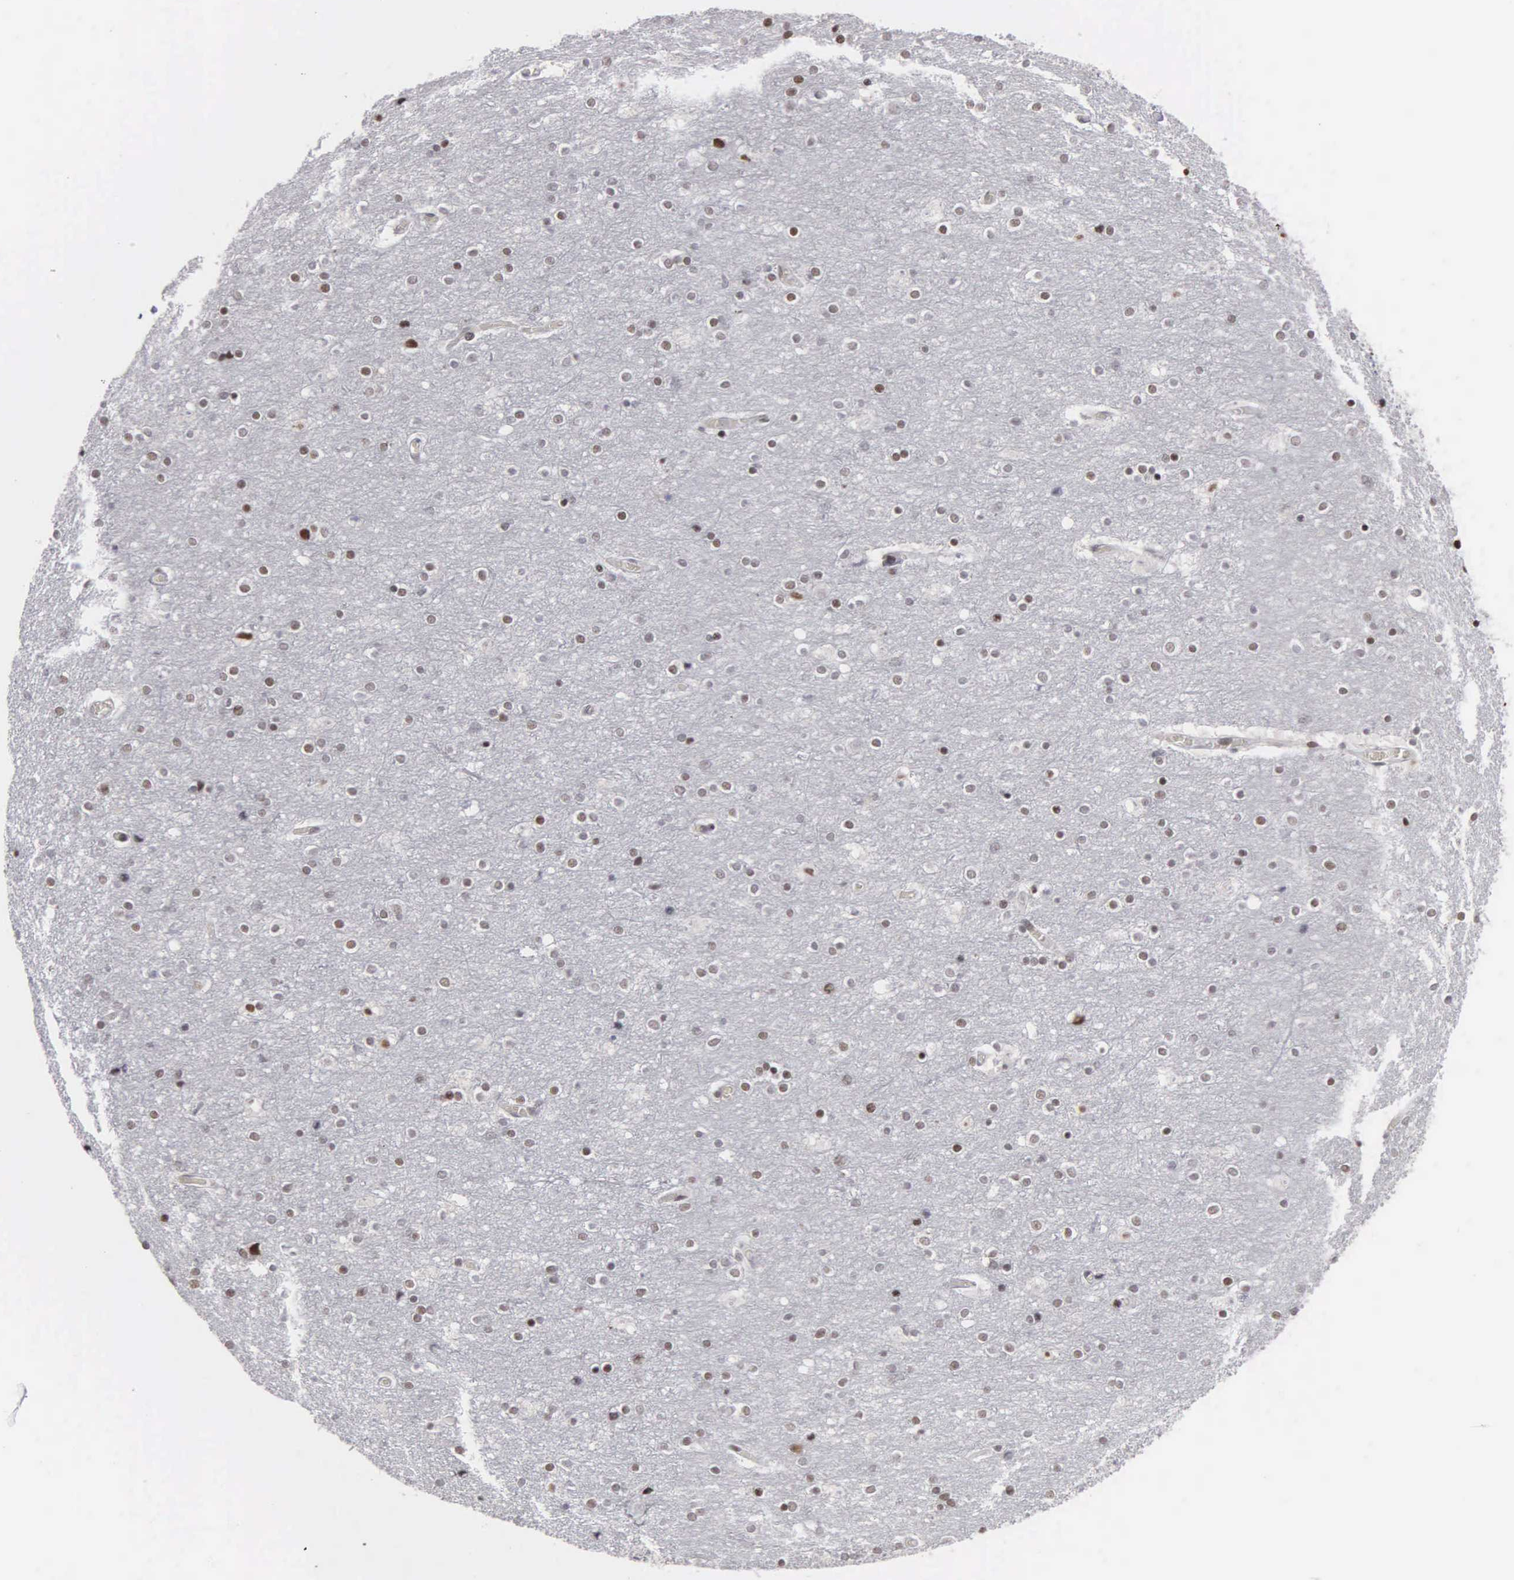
{"staining": {"intensity": "weak", "quantity": ">75%", "location": "nuclear"}, "tissue": "cerebral cortex", "cell_type": "Endothelial cells", "image_type": "normal", "snomed": [{"axis": "morphology", "description": "Normal tissue, NOS"}, {"axis": "topography", "description": "Cerebral cortex"}], "caption": "Immunohistochemical staining of unremarkable human cerebral cortex demonstrates low levels of weak nuclear staining in about >75% of endothelial cells.", "gene": "KIAA0586", "patient": {"sex": "female", "age": 54}}